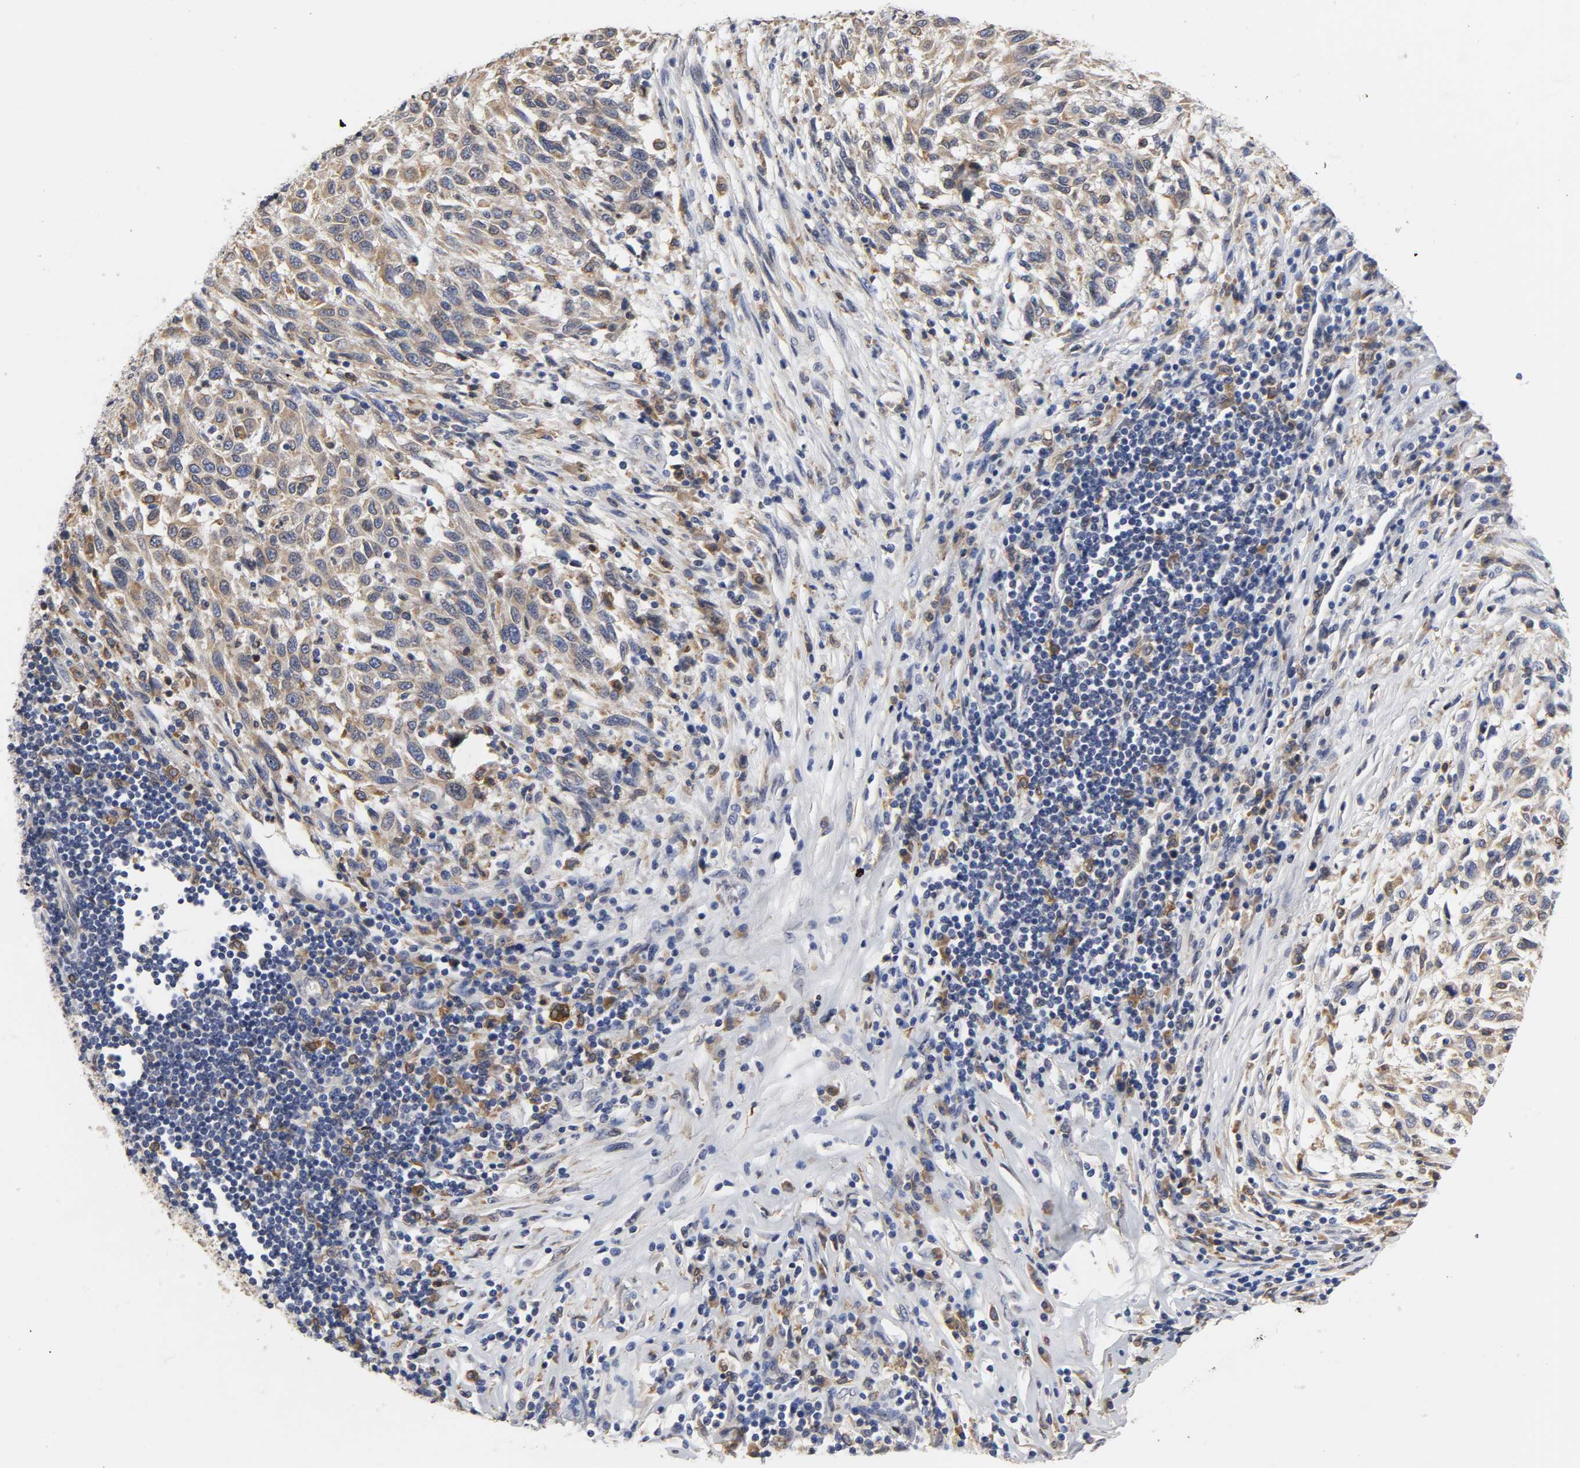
{"staining": {"intensity": "weak", "quantity": ">75%", "location": "cytoplasmic/membranous"}, "tissue": "melanoma", "cell_type": "Tumor cells", "image_type": "cancer", "snomed": [{"axis": "morphology", "description": "Malignant melanoma, Metastatic site"}, {"axis": "topography", "description": "Lymph node"}], "caption": "IHC image of neoplastic tissue: malignant melanoma (metastatic site) stained using immunohistochemistry displays low levels of weak protein expression localized specifically in the cytoplasmic/membranous of tumor cells, appearing as a cytoplasmic/membranous brown color.", "gene": "HCK", "patient": {"sex": "male", "age": 61}}